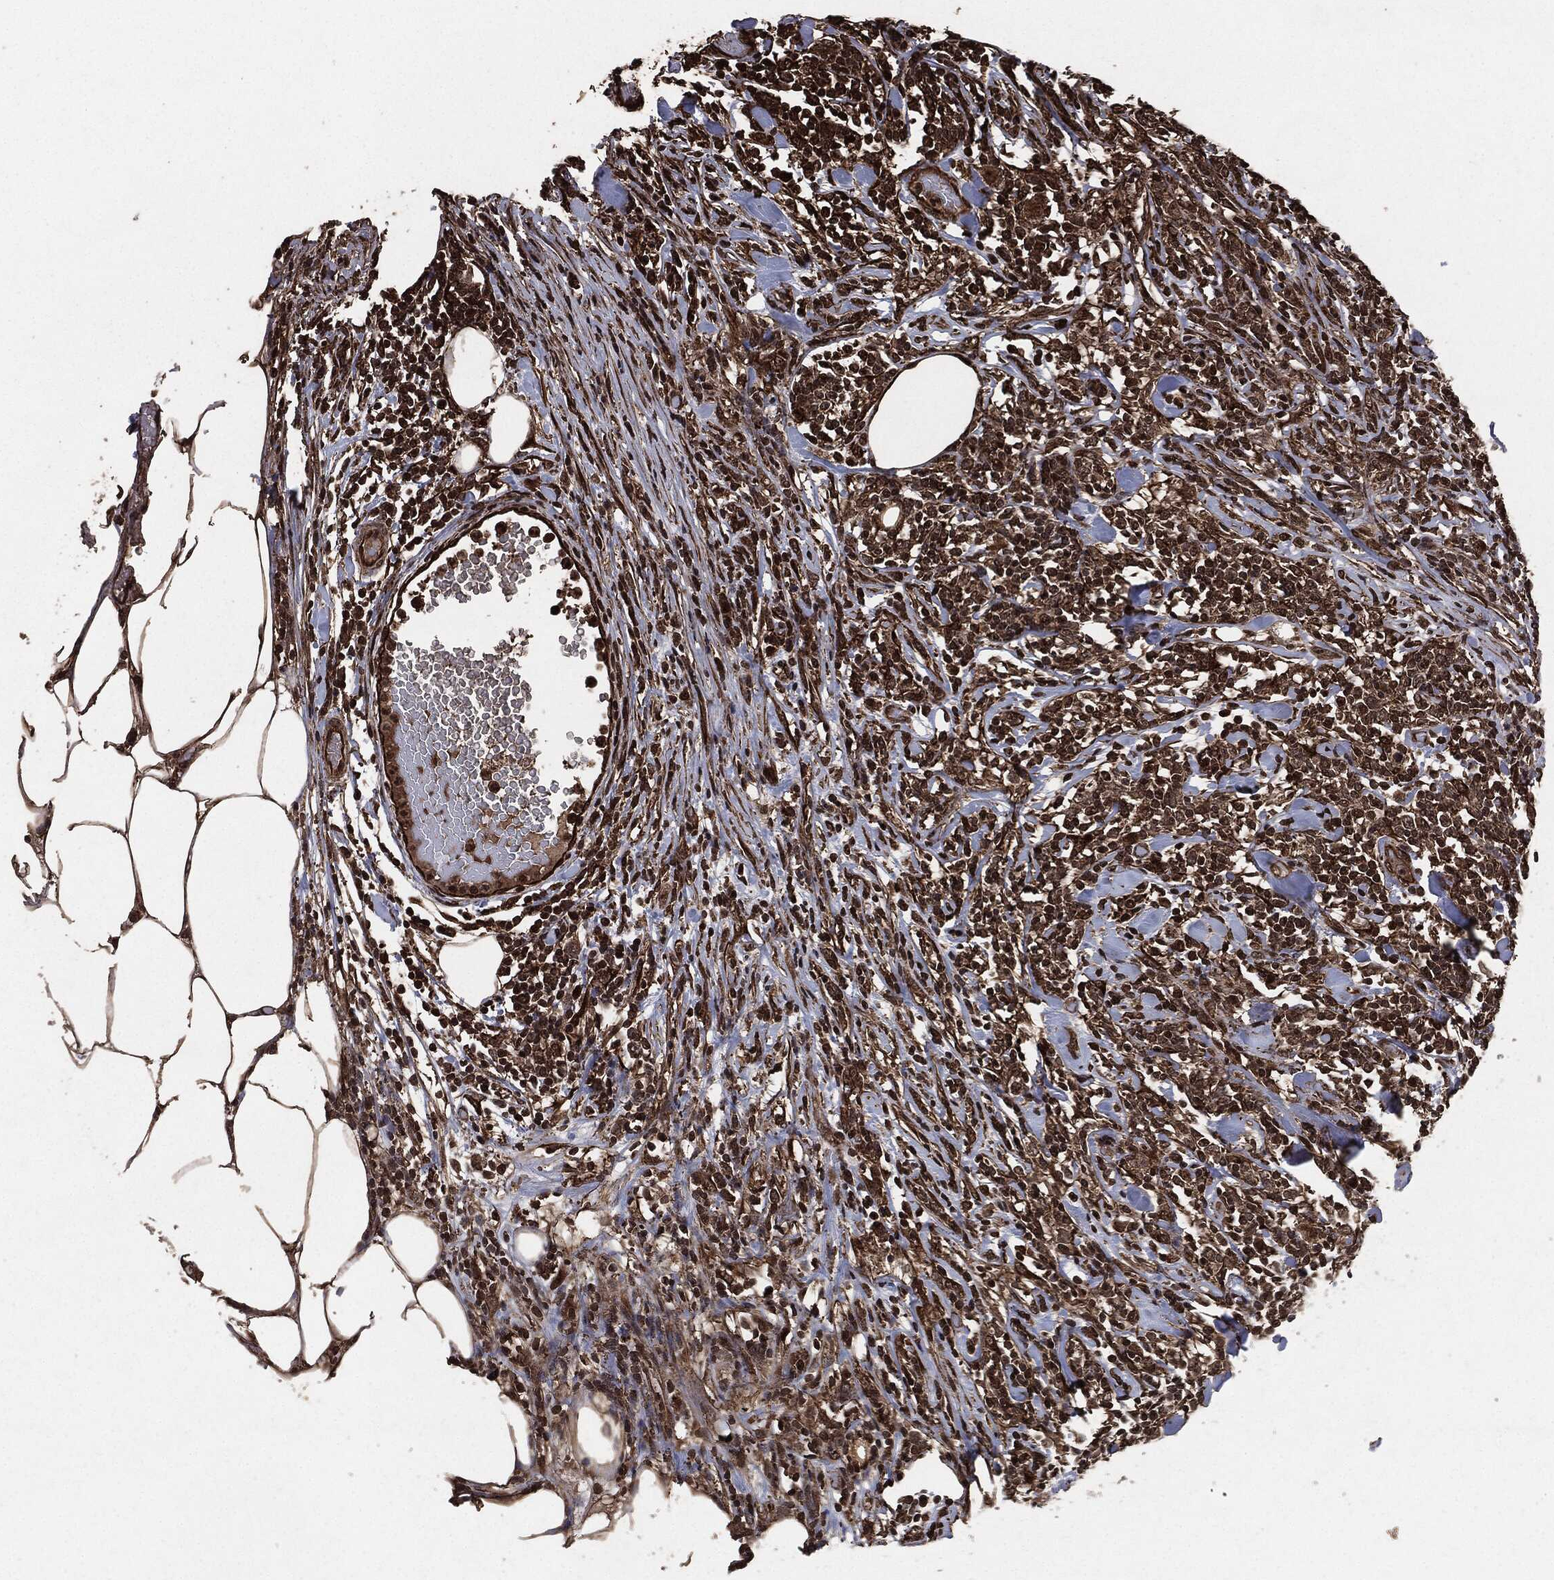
{"staining": {"intensity": "strong", "quantity": "25%-75%", "location": "nuclear"}, "tissue": "lymphoma", "cell_type": "Tumor cells", "image_type": "cancer", "snomed": [{"axis": "morphology", "description": "Malignant lymphoma, non-Hodgkin's type, High grade"}, {"axis": "topography", "description": "Lymph node"}], "caption": "The image shows immunohistochemical staining of lymphoma. There is strong nuclear positivity is identified in approximately 25%-75% of tumor cells.", "gene": "EGFR", "patient": {"sex": "female", "age": 84}}